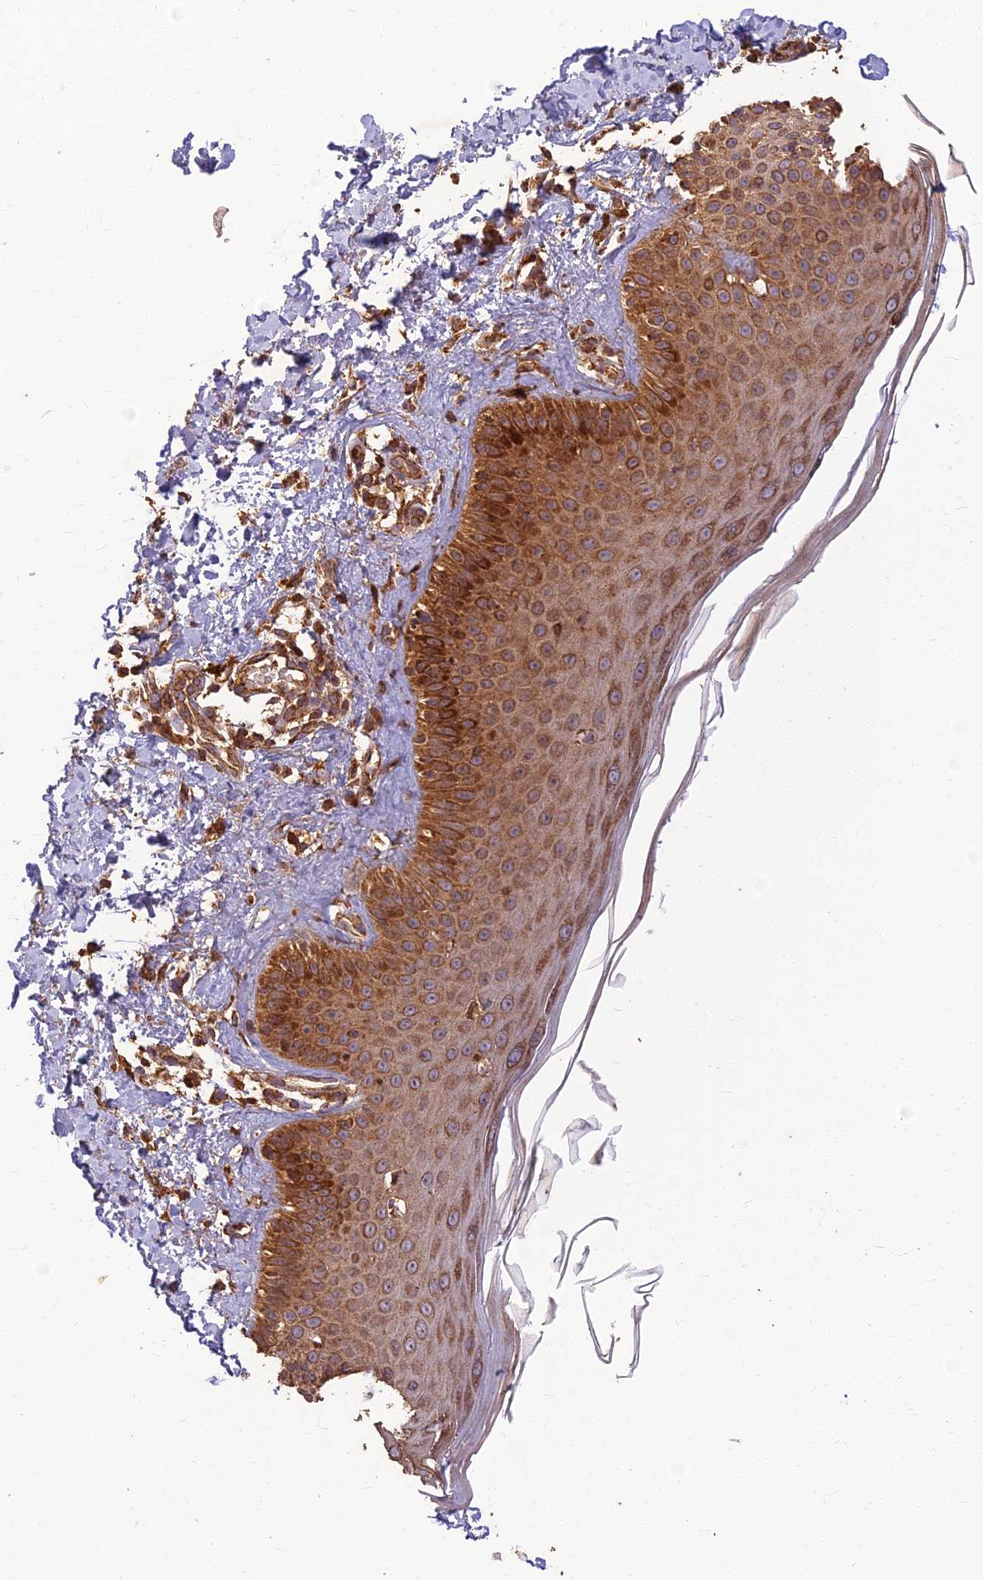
{"staining": {"intensity": "strong", "quantity": ">75%", "location": "cytoplasmic/membranous"}, "tissue": "skin", "cell_type": "Fibroblasts", "image_type": "normal", "snomed": [{"axis": "morphology", "description": "Normal tissue, NOS"}, {"axis": "topography", "description": "Skin"}], "caption": "The micrograph exhibits immunohistochemical staining of normal skin. There is strong cytoplasmic/membranous positivity is appreciated in about >75% of fibroblasts.", "gene": "CORO1C", "patient": {"sex": "male", "age": 52}}